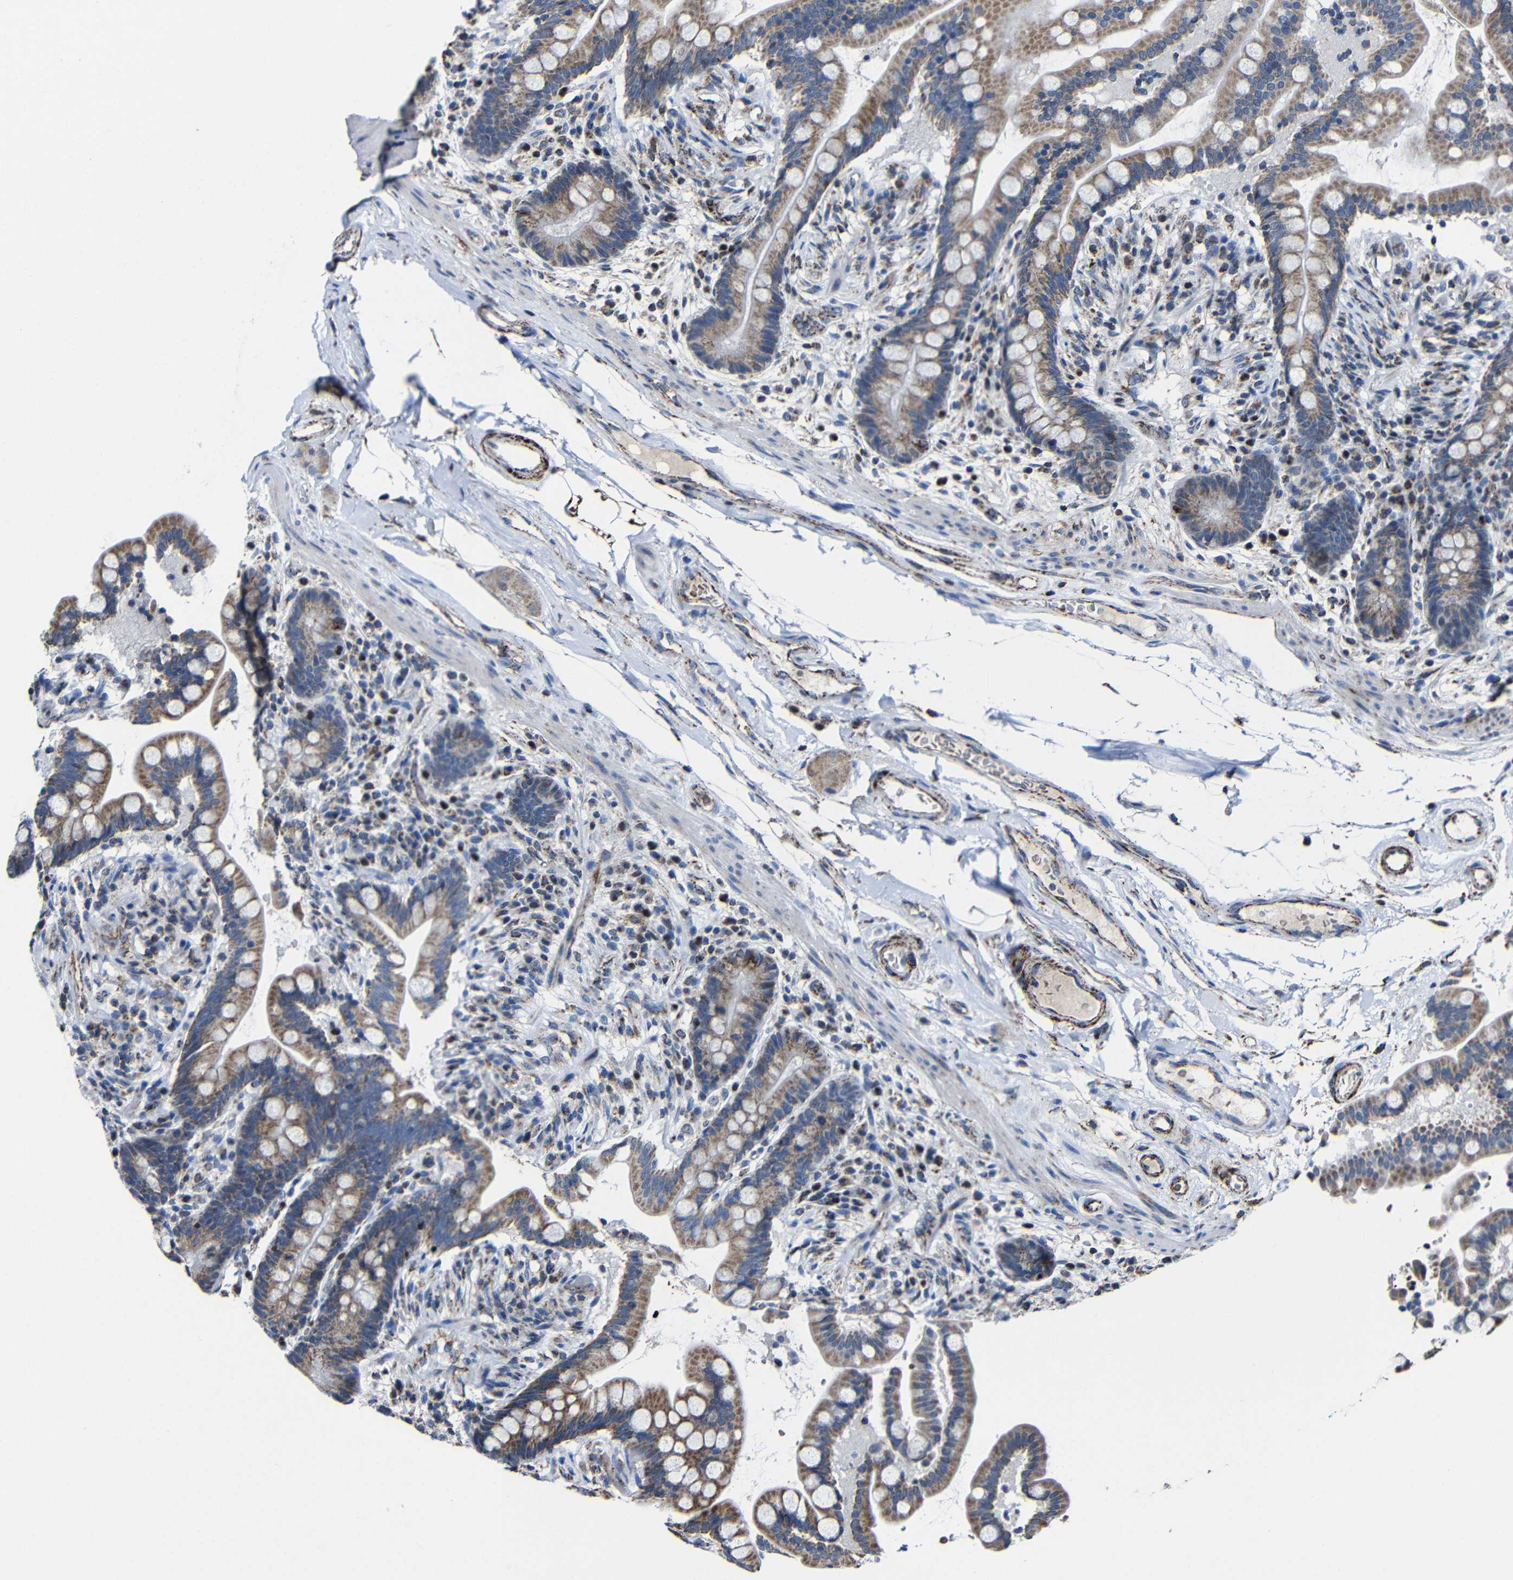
{"staining": {"intensity": "strong", "quantity": ">75%", "location": "cytoplasmic/membranous"}, "tissue": "colon", "cell_type": "Endothelial cells", "image_type": "normal", "snomed": [{"axis": "morphology", "description": "Normal tissue, NOS"}, {"axis": "topography", "description": "Colon"}], "caption": "Strong cytoplasmic/membranous protein expression is identified in about >75% of endothelial cells in colon. (DAB IHC with brightfield microscopy, high magnification).", "gene": "CA5B", "patient": {"sex": "male", "age": 73}}